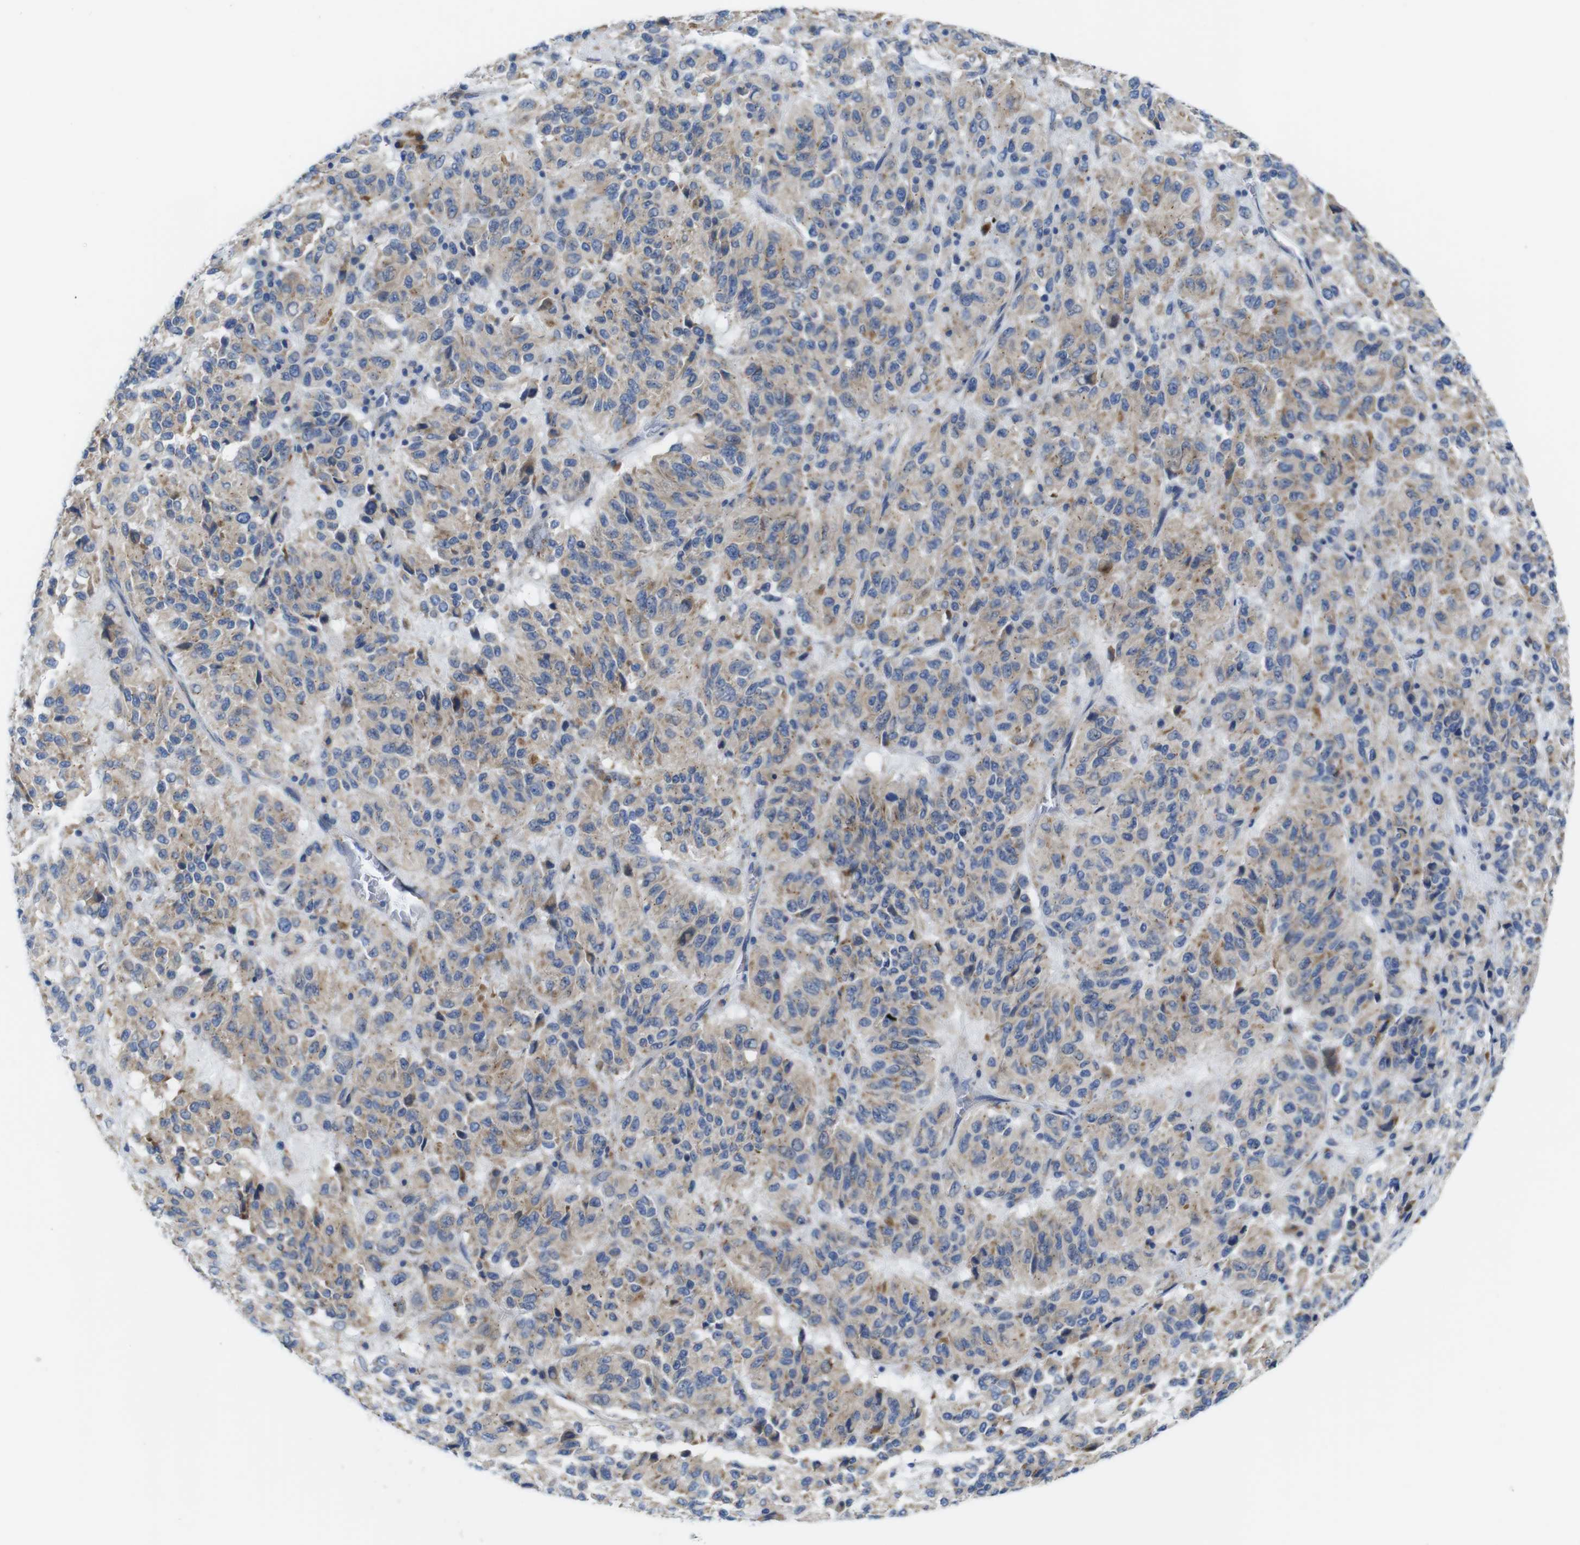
{"staining": {"intensity": "moderate", "quantity": ">75%", "location": "cytoplasmic/membranous"}, "tissue": "melanoma", "cell_type": "Tumor cells", "image_type": "cancer", "snomed": [{"axis": "morphology", "description": "Malignant melanoma, Metastatic site"}, {"axis": "topography", "description": "Lung"}], "caption": "Immunohistochemical staining of malignant melanoma (metastatic site) shows moderate cytoplasmic/membranous protein positivity in approximately >75% of tumor cells.", "gene": "DDRGK1", "patient": {"sex": "male", "age": 64}}